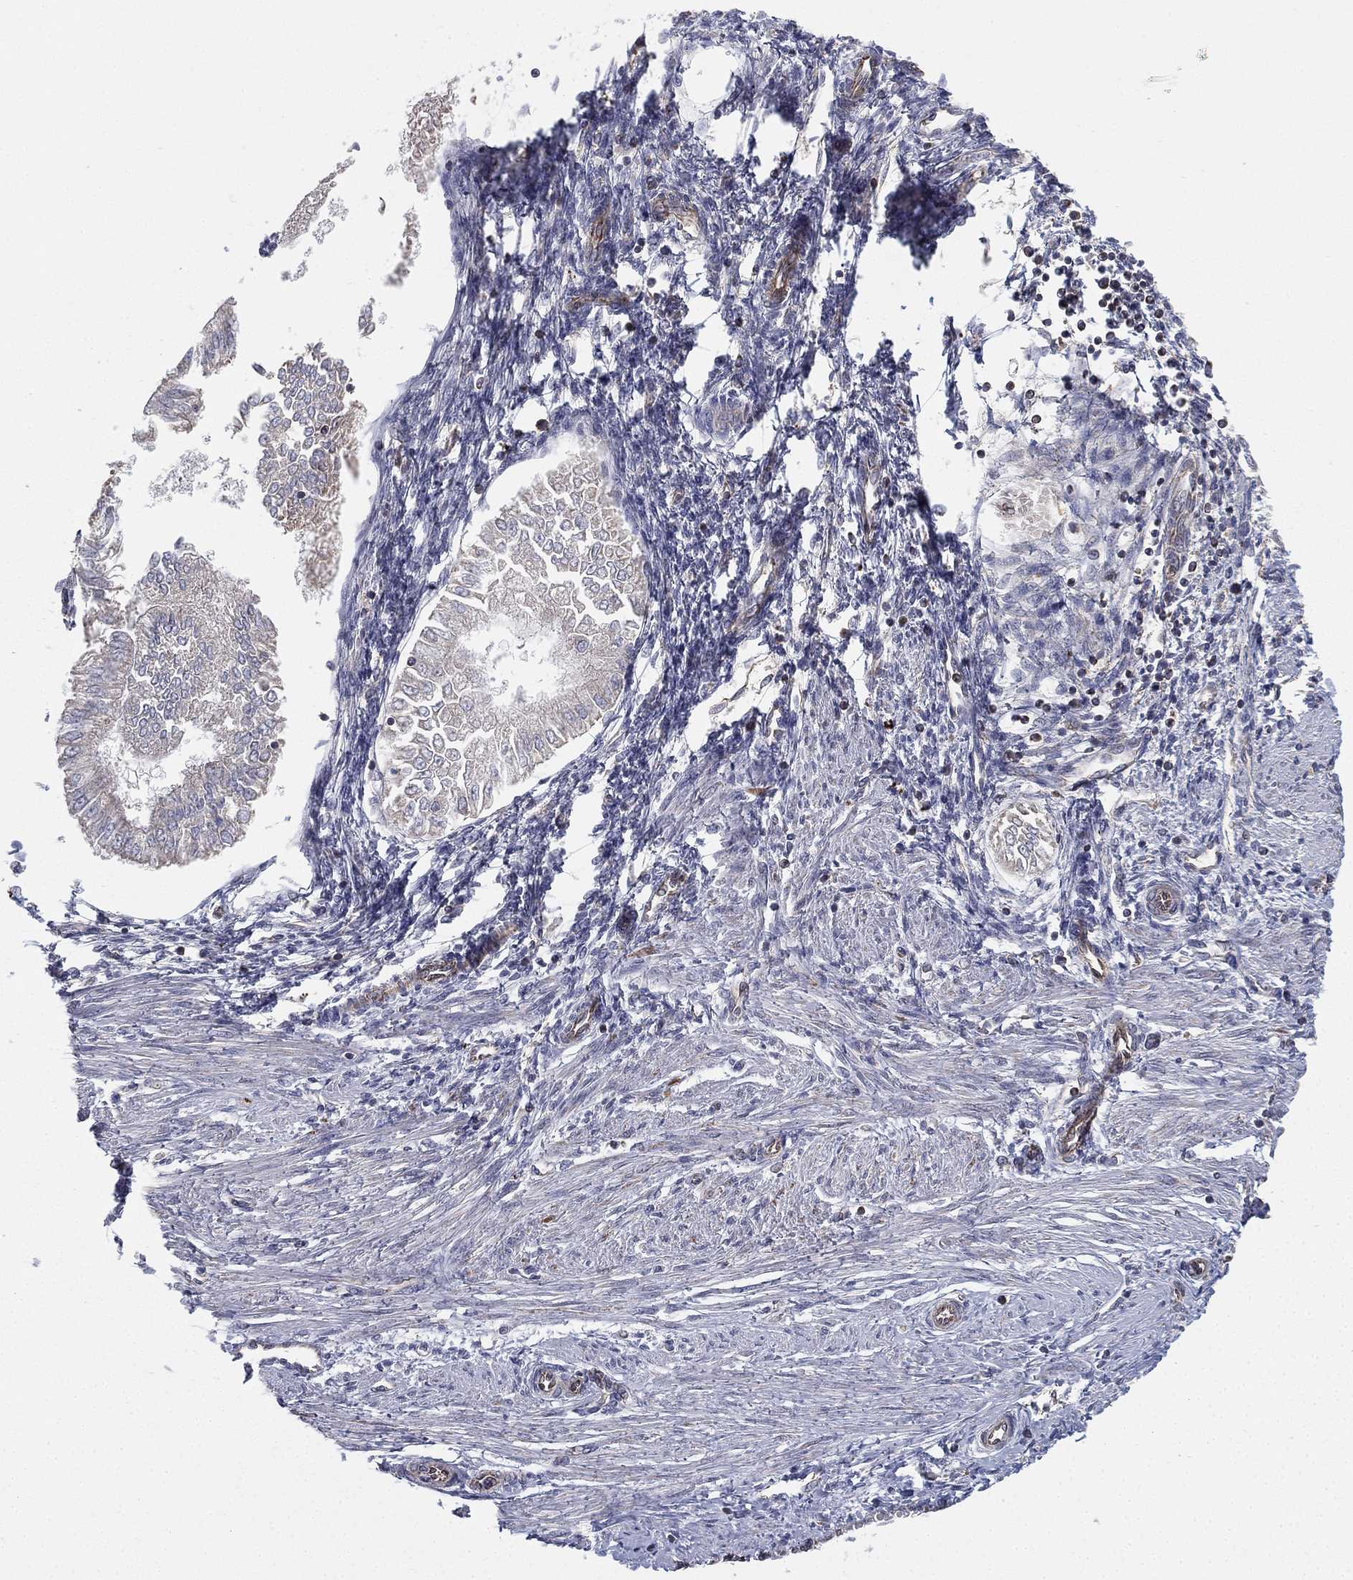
{"staining": {"intensity": "negative", "quantity": "none", "location": "none"}, "tissue": "endometrial cancer", "cell_type": "Tumor cells", "image_type": "cancer", "snomed": [{"axis": "morphology", "description": "Adenocarcinoma, NOS"}, {"axis": "topography", "description": "Endometrium"}], "caption": "This is an IHC micrograph of human endometrial cancer. There is no expression in tumor cells.", "gene": "CYB5B", "patient": {"sex": "female", "age": 53}}